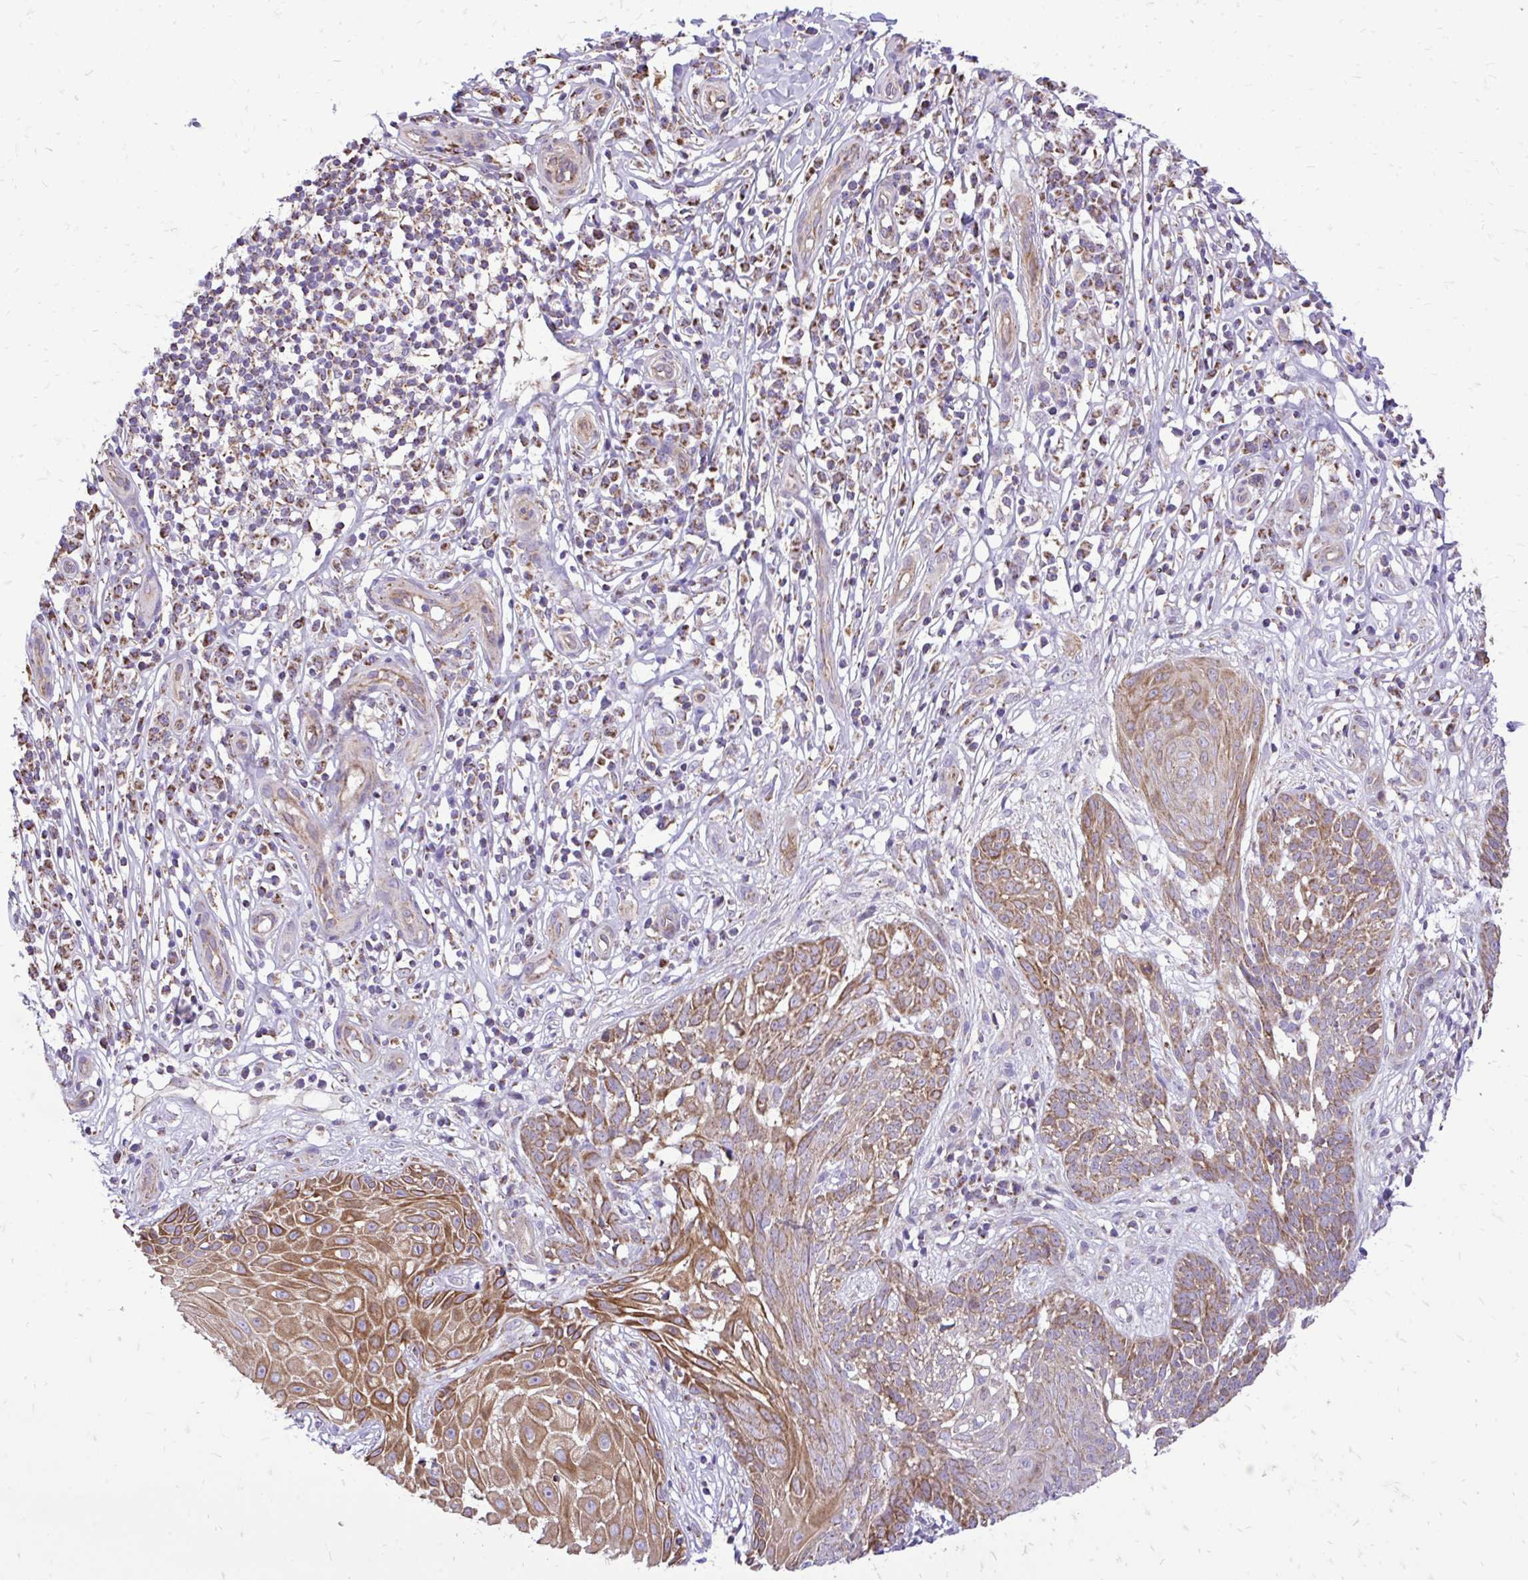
{"staining": {"intensity": "moderate", "quantity": ">75%", "location": "cytoplasmic/membranous"}, "tissue": "skin cancer", "cell_type": "Tumor cells", "image_type": "cancer", "snomed": [{"axis": "morphology", "description": "Basal cell carcinoma"}, {"axis": "topography", "description": "Skin"}, {"axis": "topography", "description": "Skin, foot"}], "caption": "DAB immunohistochemical staining of human basal cell carcinoma (skin) exhibits moderate cytoplasmic/membranous protein staining in approximately >75% of tumor cells.", "gene": "UBE2C", "patient": {"sex": "female", "age": 86}}